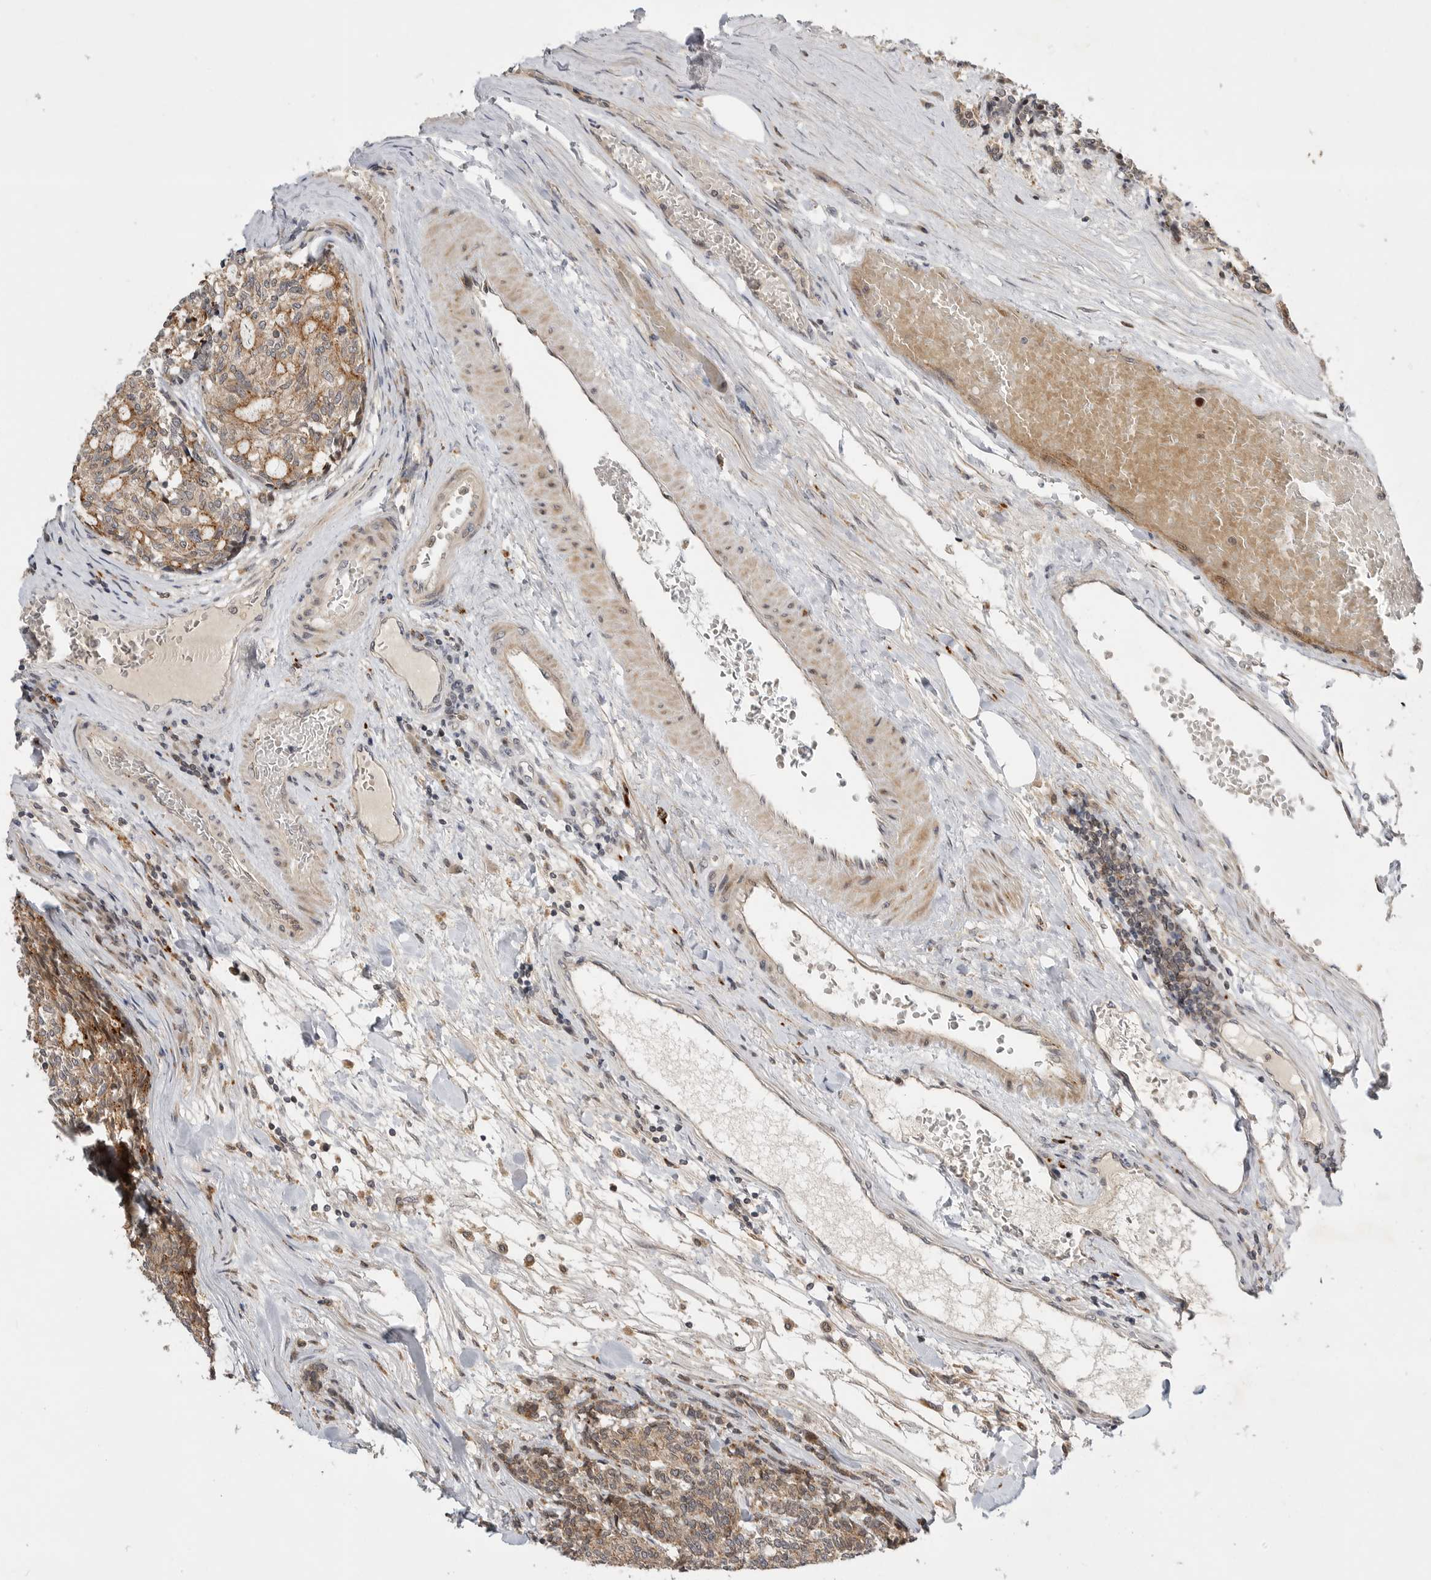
{"staining": {"intensity": "moderate", "quantity": ">75%", "location": "cytoplasmic/membranous"}, "tissue": "carcinoid", "cell_type": "Tumor cells", "image_type": "cancer", "snomed": [{"axis": "morphology", "description": "Carcinoid, malignant, NOS"}, {"axis": "topography", "description": "Pancreas"}], "caption": "Human malignant carcinoid stained for a protein (brown) shows moderate cytoplasmic/membranous positive positivity in about >75% of tumor cells.", "gene": "CSNK1G3", "patient": {"sex": "female", "age": 54}}